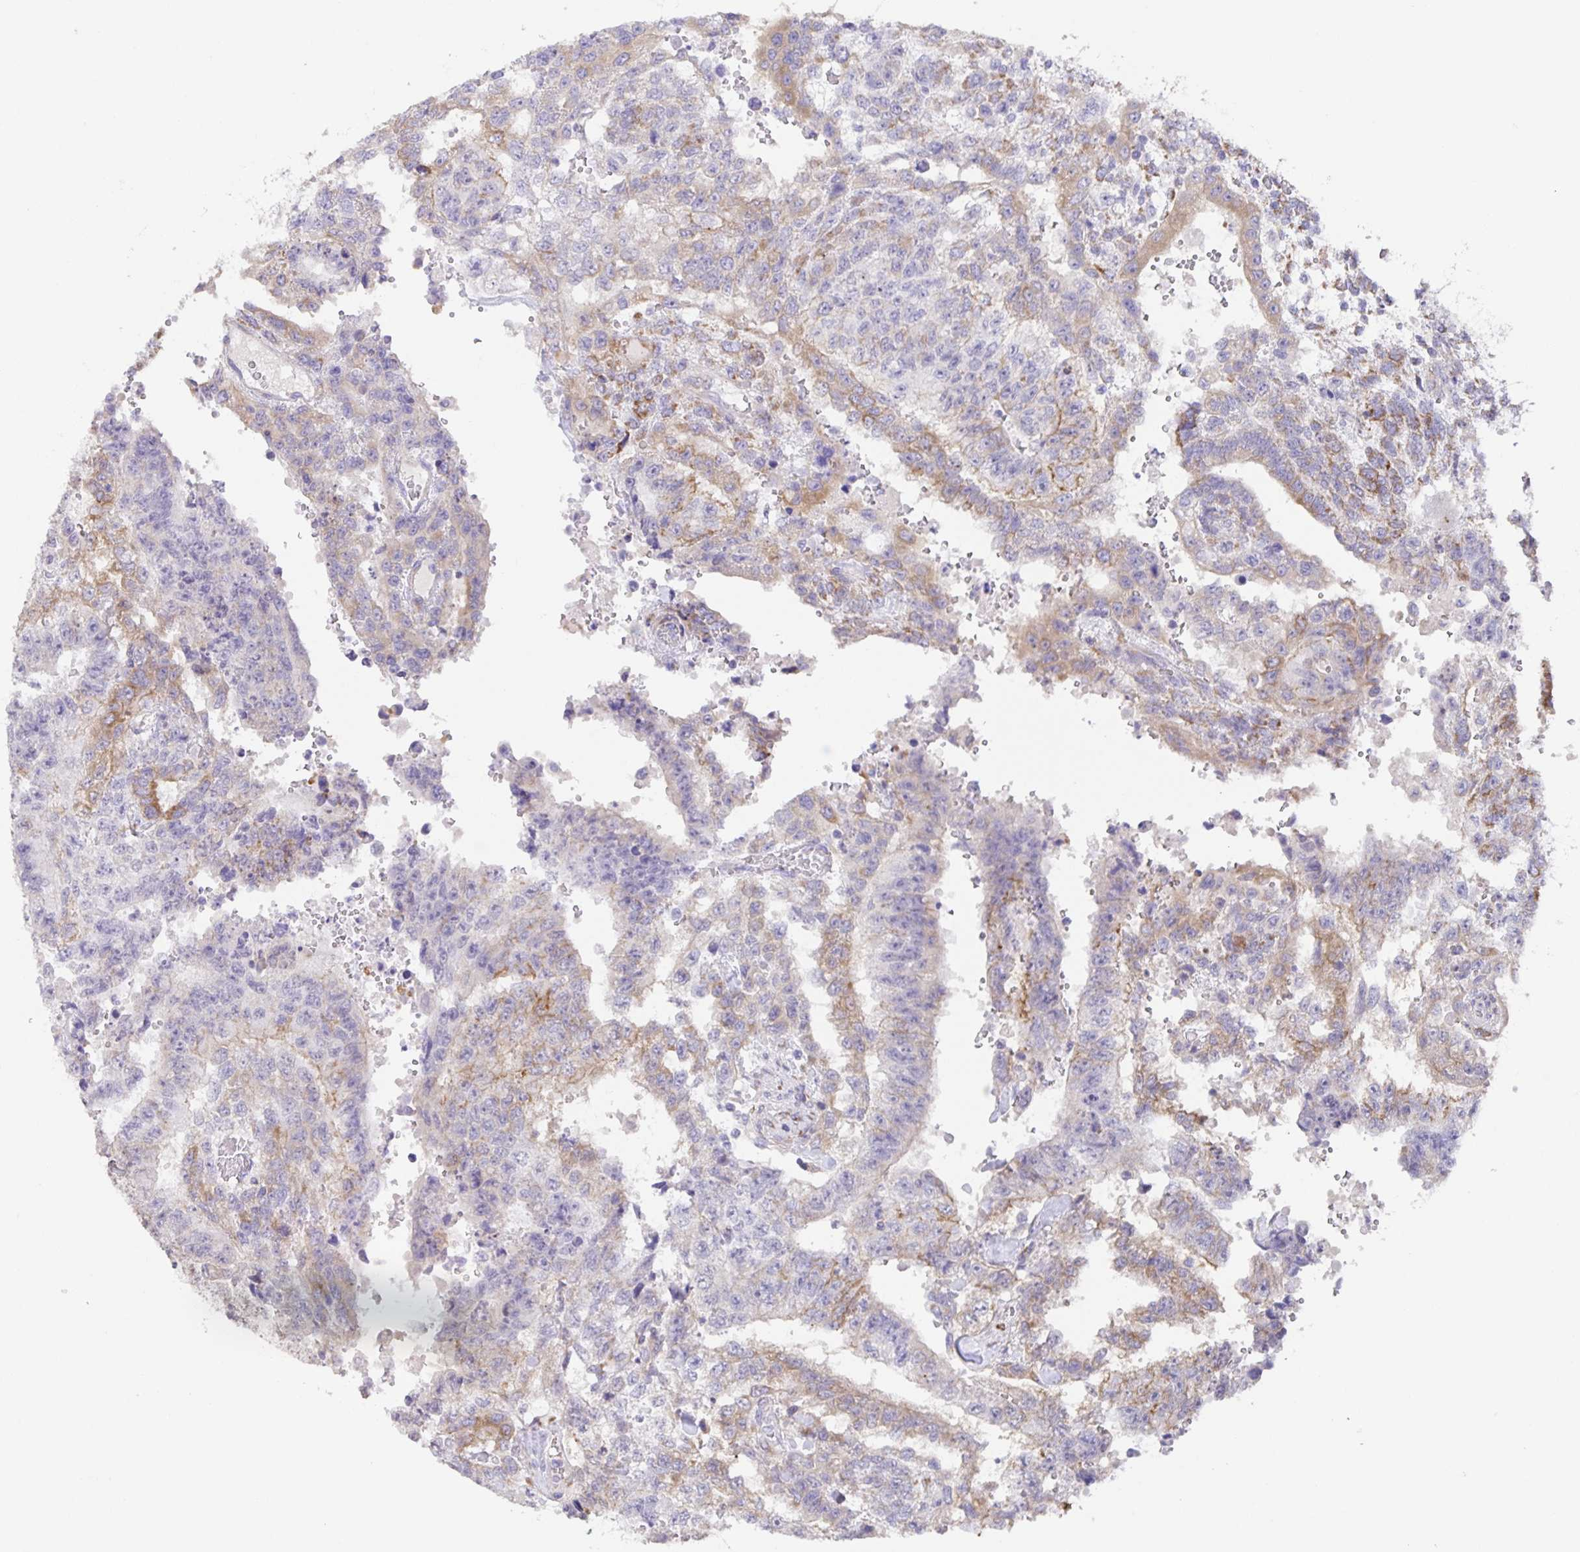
{"staining": {"intensity": "weak", "quantity": "<25%", "location": "cytoplasmic/membranous"}, "tissue": "testis cancer", "cell_type": "Tumor cells", "image_type": "cancer", "snomed": [{"axis": "morphology", "description": "Carcinoma, Embryonal, NOS"}, {"axis": "topography", "description": "Testis"}], "caption": "Protein analysis of testis cancer displays no significant staining in tumor cells. (DAB immunohistochemistry (IHC) with hematoxylin counter stain).", "gene": "PRR36", "patient": {"sex": "male", "age": 24}}